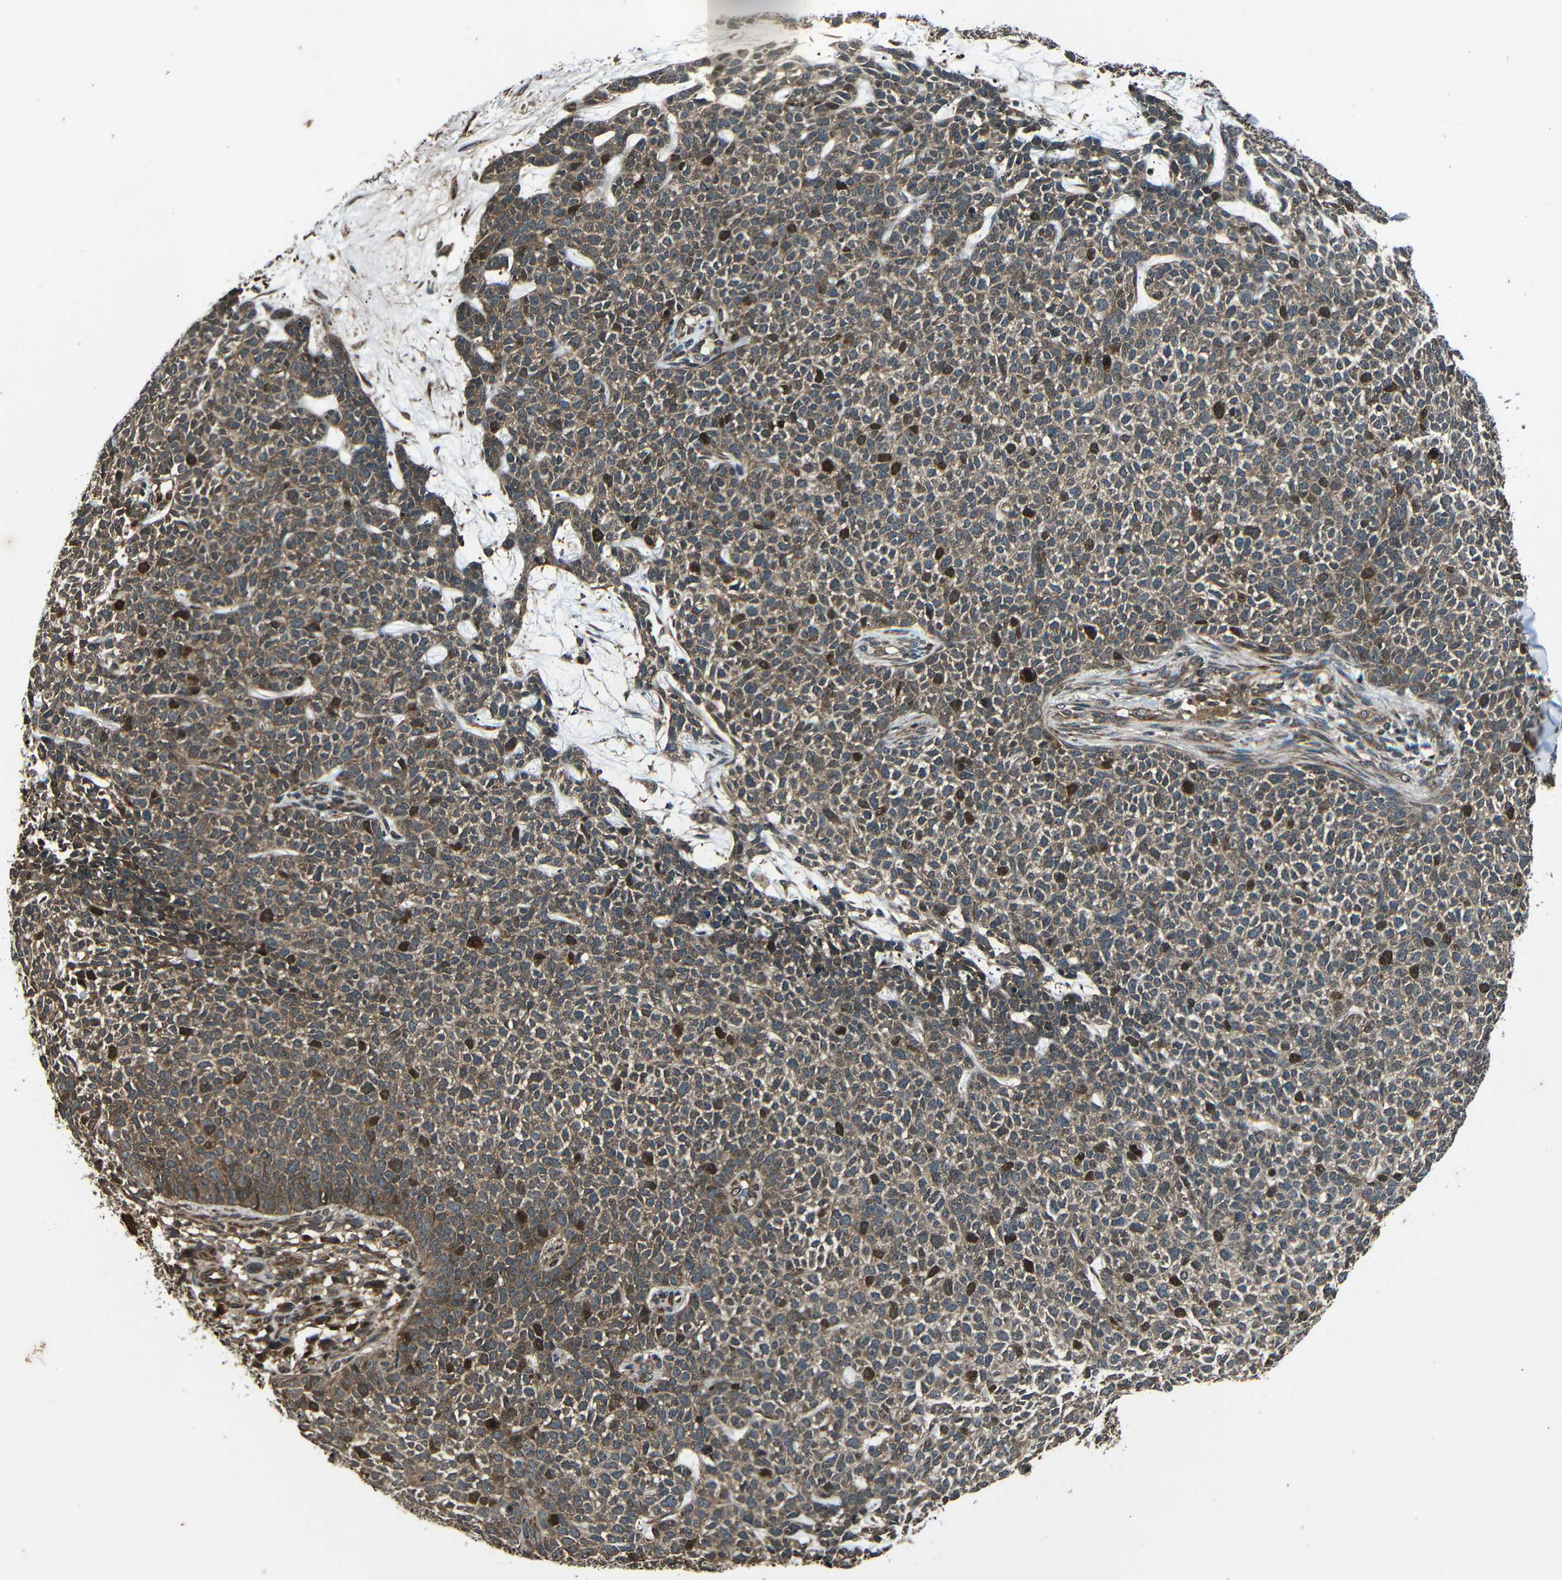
{"staining": {"intensity": "moderate", "quantity": ">75%", "location": "cytoplasmic/membranous"}, "tissue": "skin cancer", "cell_type": "Tumor cells", "image_type": "cancer", "snomed": [{"axis": "morphology", "description": "Basal cell carcinoma"}, {"axis": "topography", "description": "Skin"}], "caption": "Skin cancer (basal cell carcinoma) stained with immunohistochemistry shows moderate cytoplasmic/membranous positivity in about >75% of tumor cells.", "gene": "PLK2", "patient": {"sex": "female", "age": 84}}